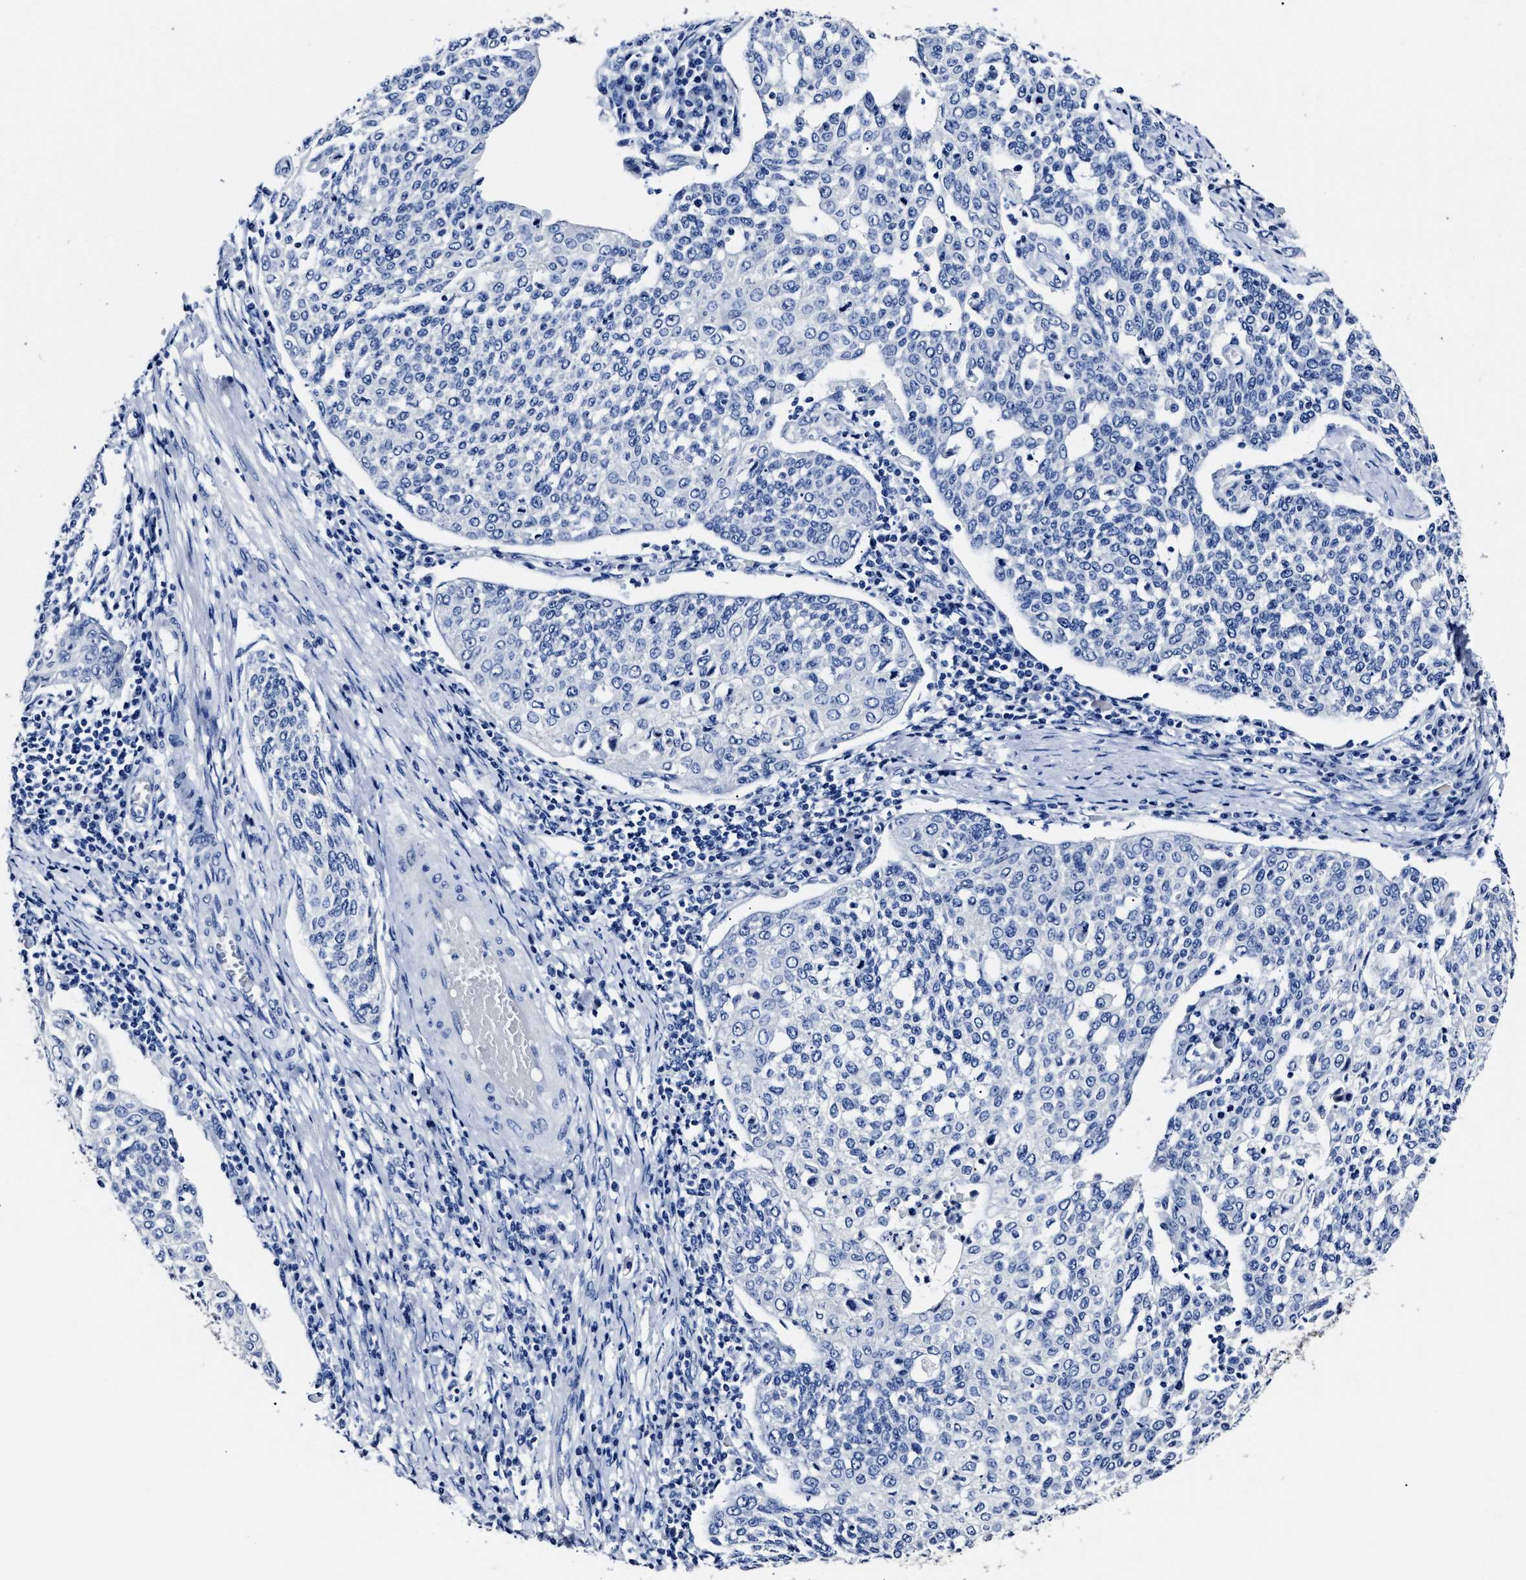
{"staining": {"intensity": "negative", "quantity": "none", "location": "none"}, "tissue": "cervical cancer", "cell_type": "Tumor cells", "image_type": "cancer", "snomed": [{"axis": "morphology", "description": "Squamous cell carcinoma, NOS"}, {"axis": "topography", "description": "Cervix"}], "caption": "A micrograph of human cervical cancer (squamous cell carcinoma) is negative for staining in tumor cells.", "gene": "ALPG", "patient": {"sex": "female", "age": 34}}